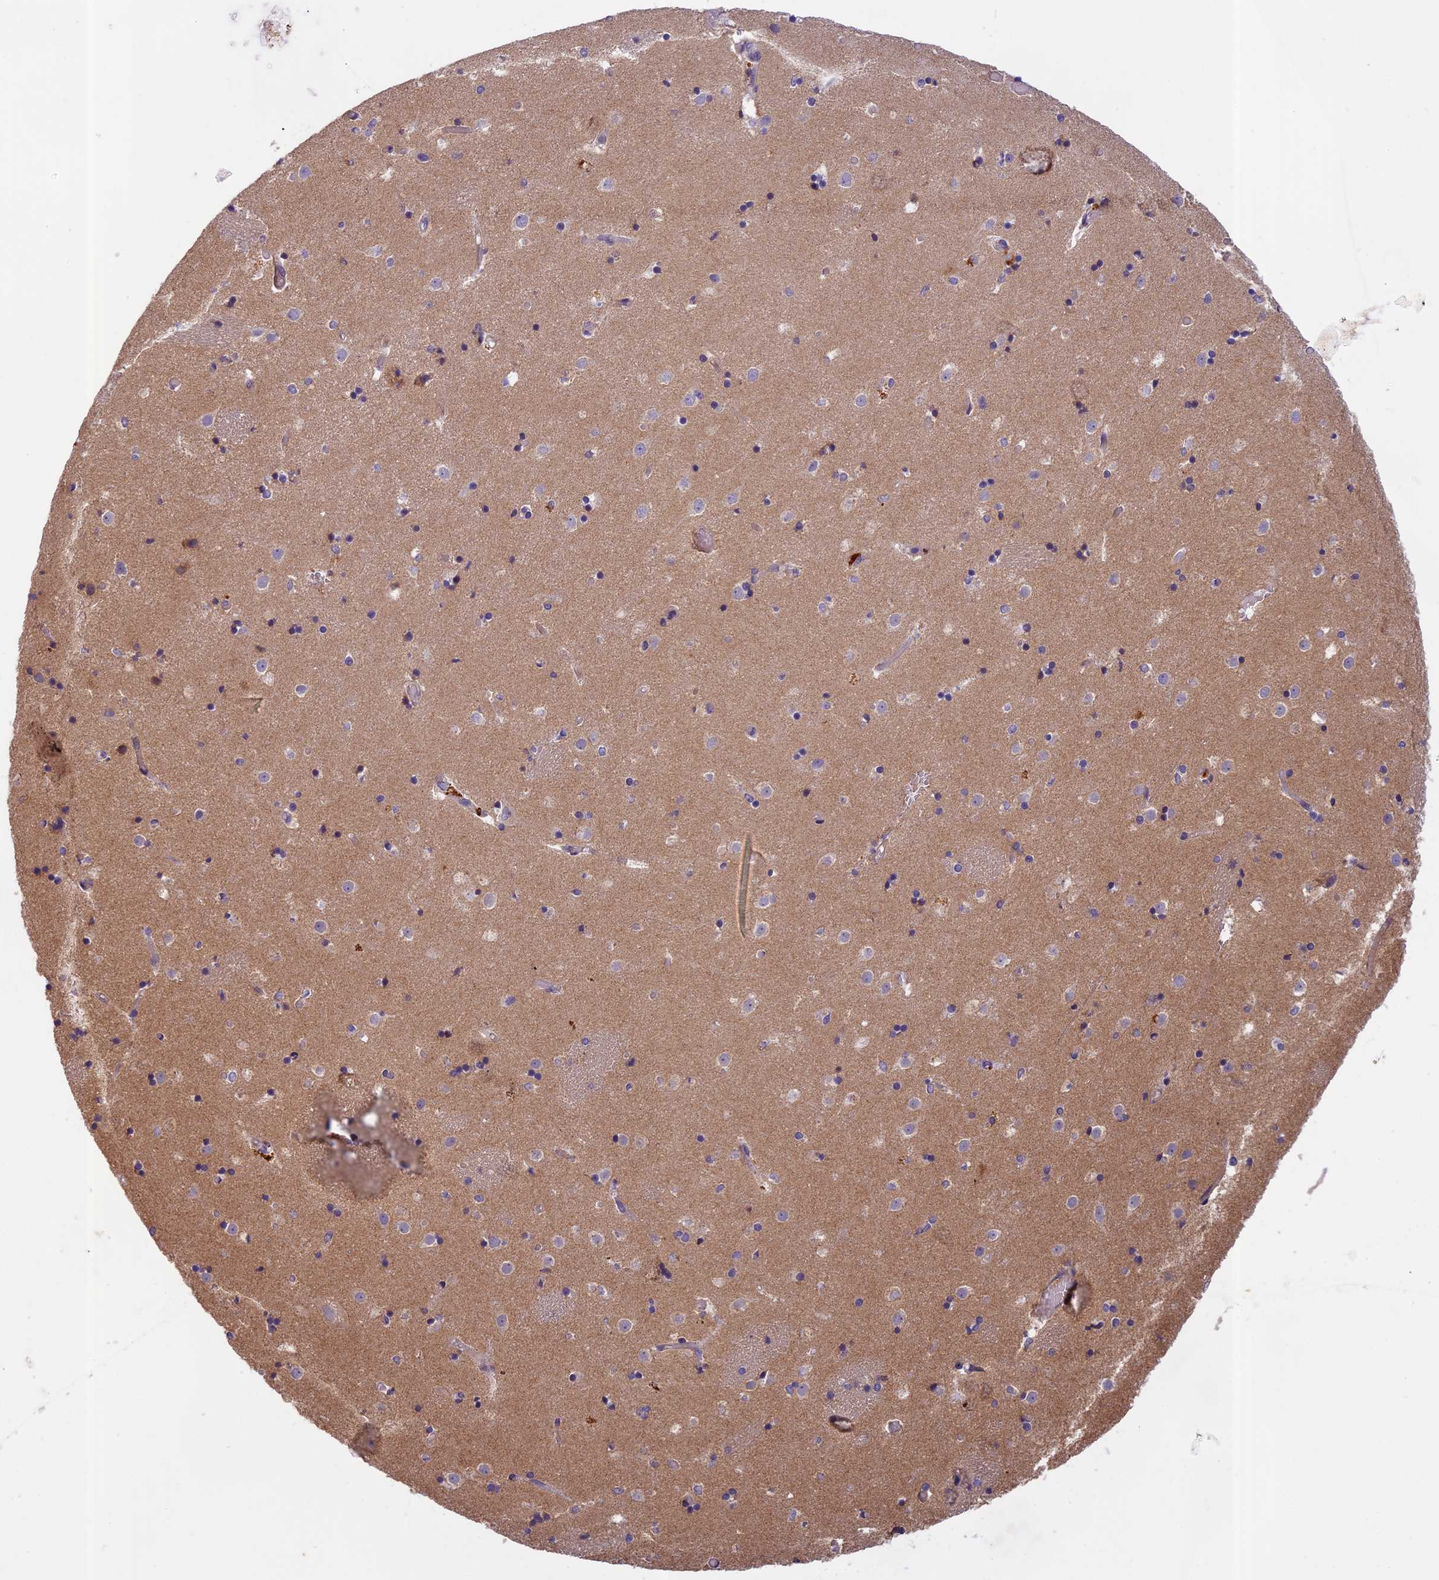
{"staining": {"intensity": "negative", "quantity": "none", "location": "none"}, "tissue": "caudate", "cell_type": "Glial cells", "image_type": "normal", "snomed": [{"axis": "morphology", "description": "Normal tissue, NOS"}, {"axis": "topography", "description": "Lateral ventricle wall"}], "caption": "Benign caudate was stained to show a protein in brown. There is no significant staining in glial cells.", "gene": "SEMA7A", "patient": {"sex": "female", "age": 52}}